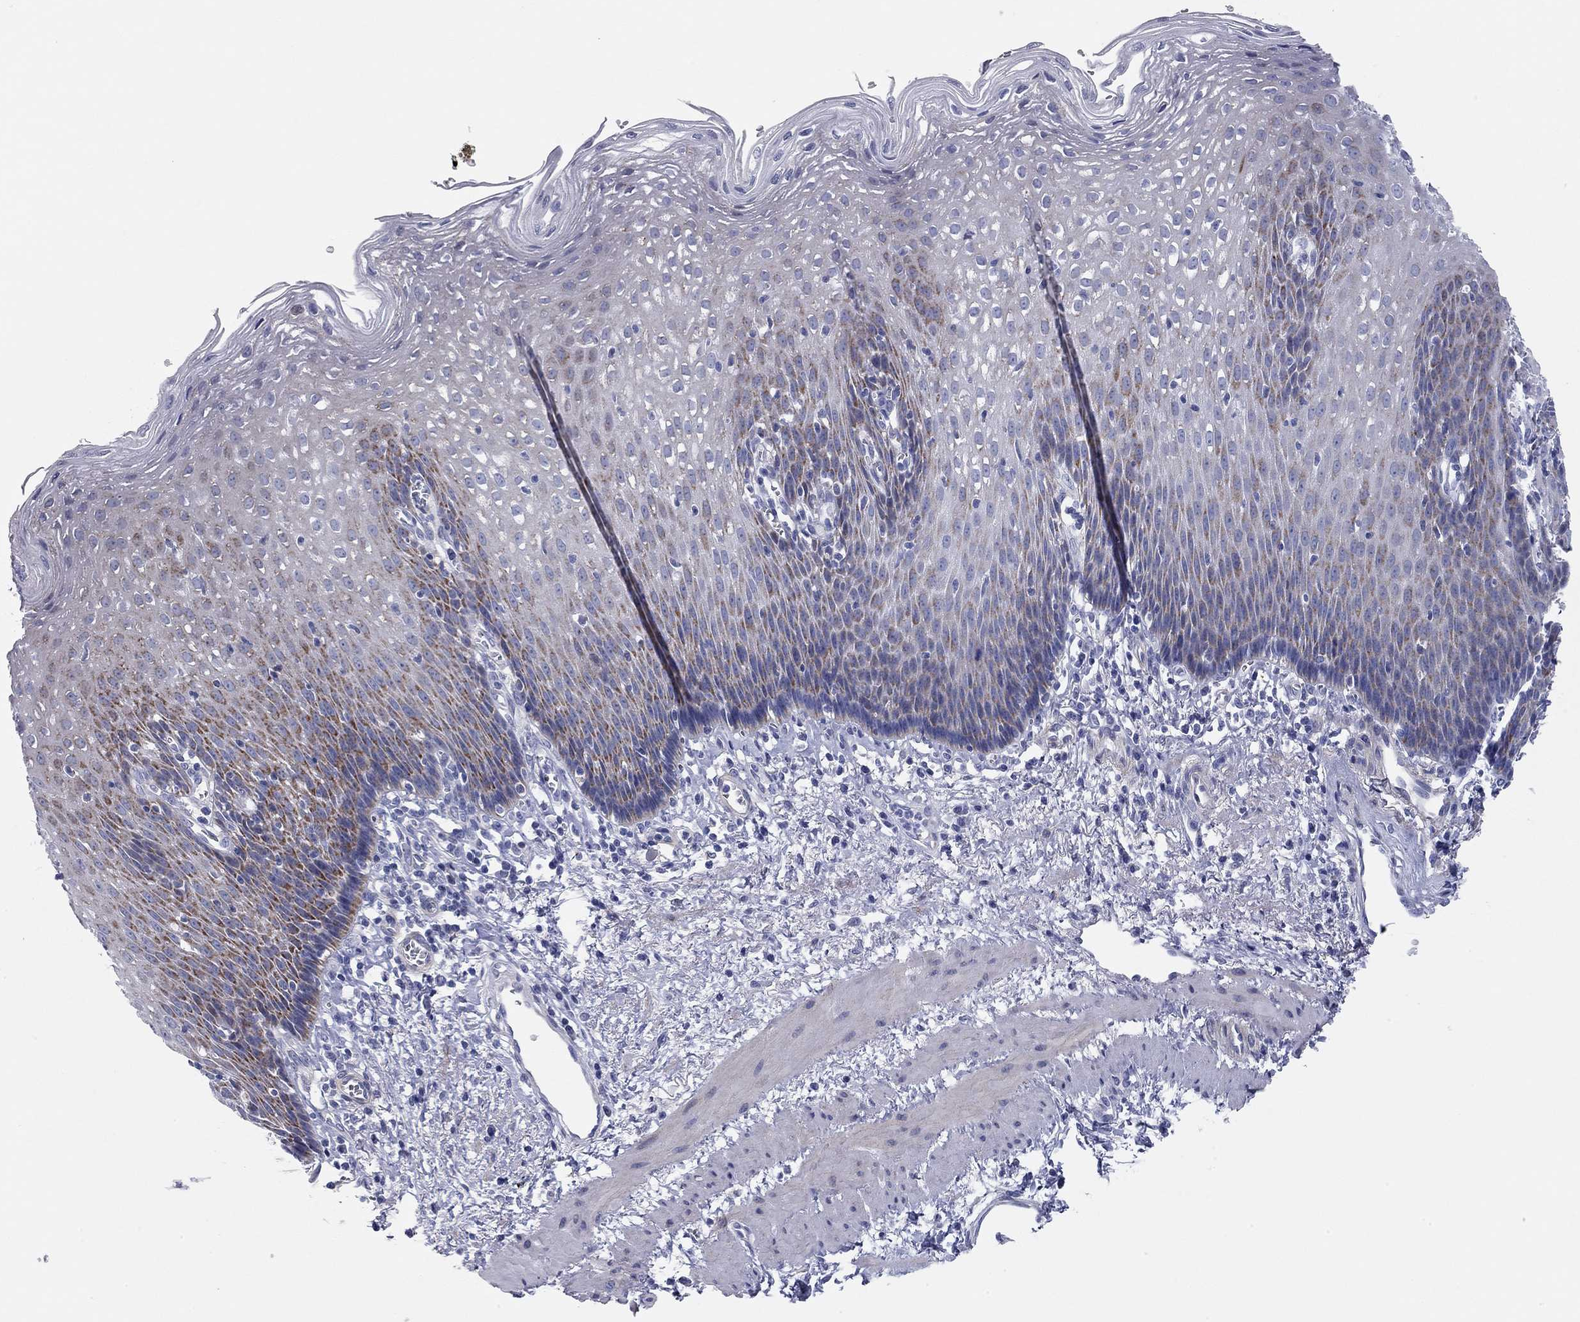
{"staining": {"intensity": "weak", "quantity": "25%-75%", "location": "cytoplasmic/membranous"}, "tissue": "esophagus", "cell_type": "Squamous epithelial cells", "image_type": "normal", "snomed": [{"axis": "morphology", "description": "Normal tissue, NOS"}, {"axis": "topography", "description": "Esophagus"}], "caption": "DAB (3,3'-diaminobenzidine) immunohistochemical staining of unremarkable human esophagus shows weak cytoplasmic/membranous protein positivity in approximately 25%-75% of squamous epithelial cells. Nuclei are stained in blue.", "gene": "CHI3L2", "patient": {"sex": "male", "age": 57}}